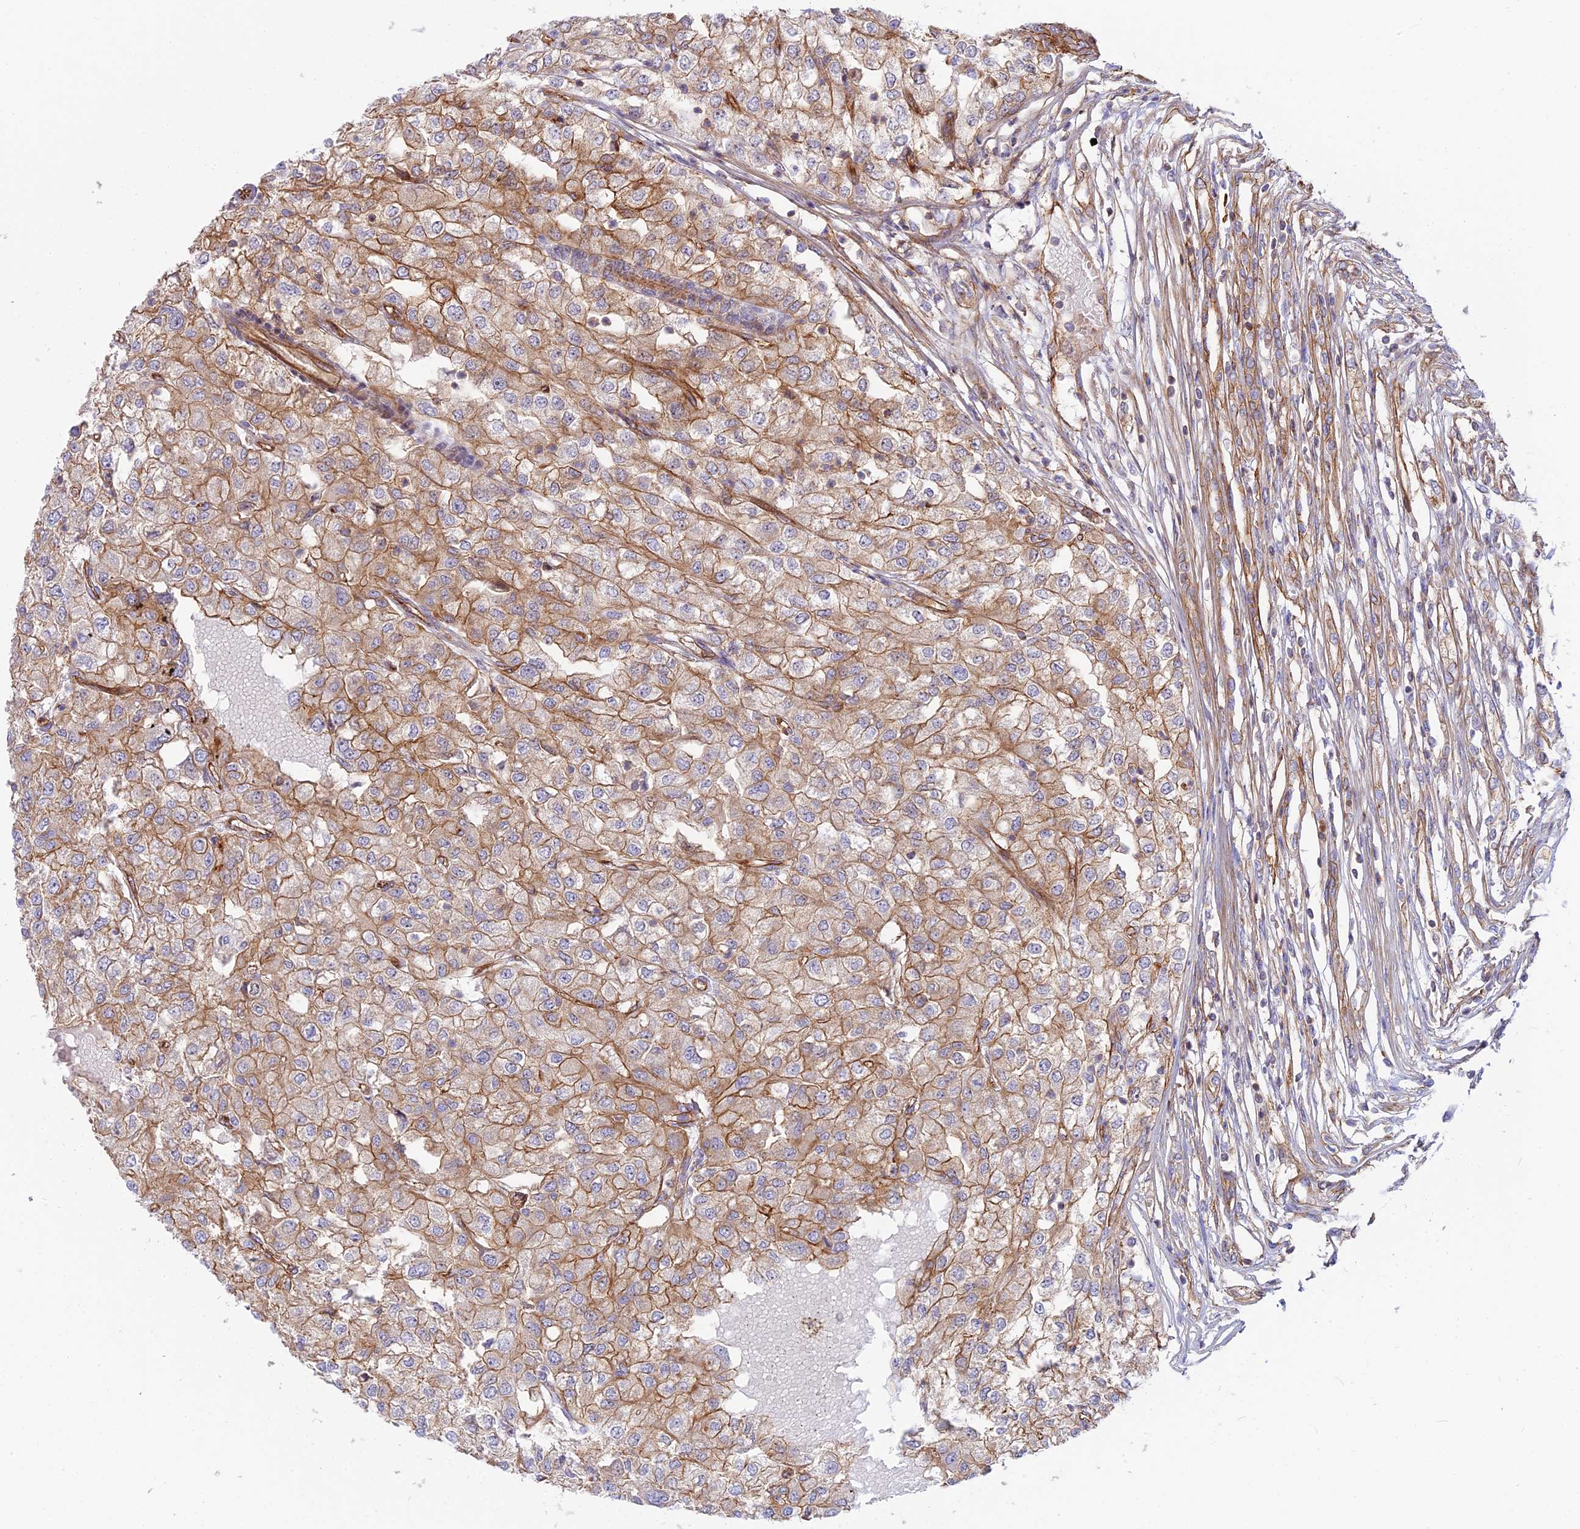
{"staining": {"intensity": "moderate", "quantity": ">75%", "location": "cytoplasmic/membranous"}, "tissue": "renal cancer", "cell_type": "Tumor cells", "image_type": "cancer", "snomed": [{"axis": "morphology", "description": "Adenocarcinoma, NOS"}, {"axis": "topography", "description": "Kidney"}], "caption": "A high-resolution image shows IHC staining of renal cancer, which displays moderate cytoplasmic/membranous positivity in about >75% of tumor cells.", "gene": "CNBD2", "patient": {"sex": "female", "age": 54}}